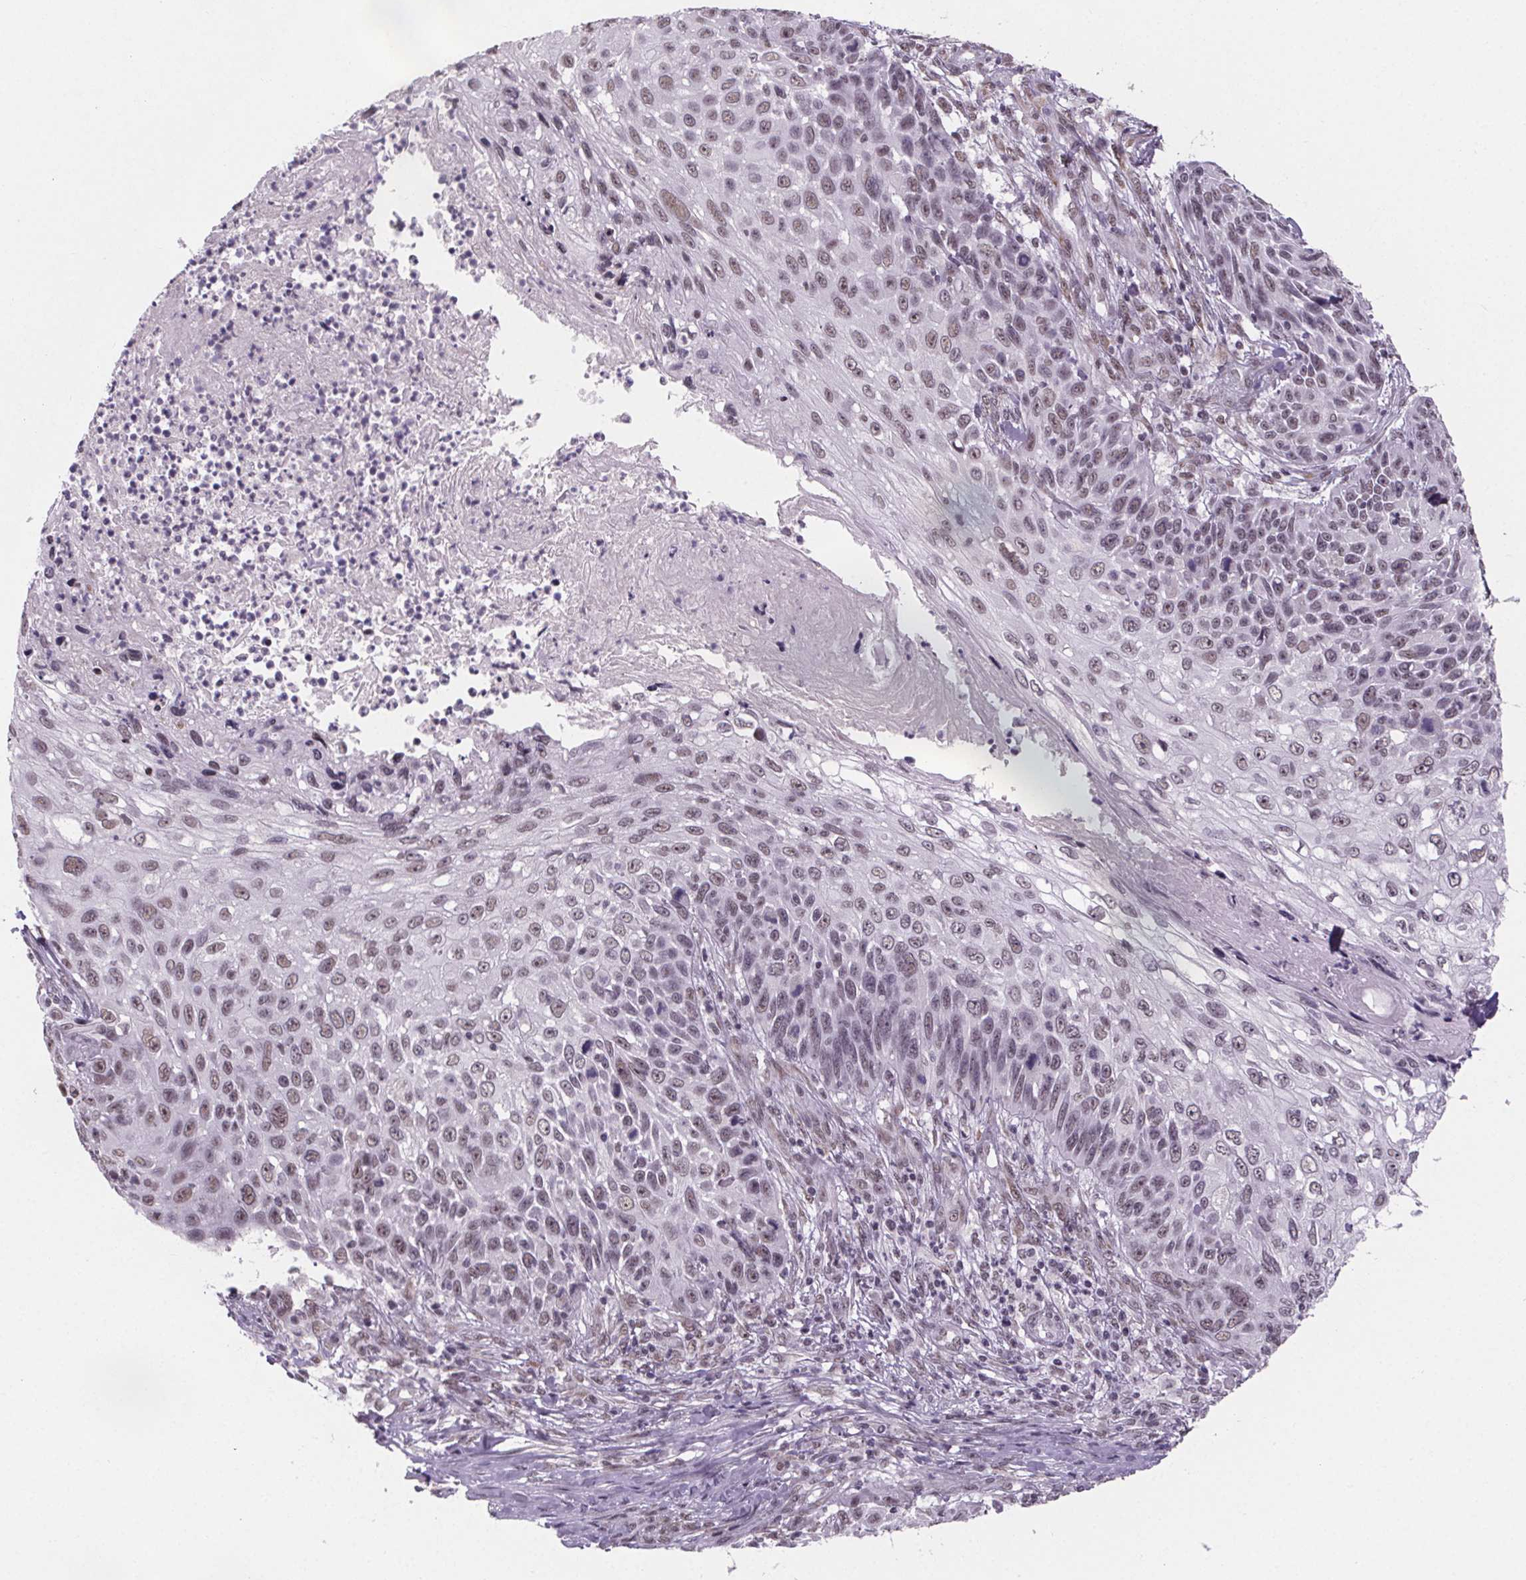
{"staining": {"intensity": "moderate", "quantity": "25%-75%", "location": "nuclear"}, "tissue": "skin cancer", "cell_type": "Tumor cells", "image_type": "cancer", "snomed": [{"axis": "morphology", "description": "Squamous cell carcinoma, NOS"}, {"axis": "topography", "description": "Skin"}], "caption": "The micrograph demonstrates a brown stain indicating the presence of a protein in the nuclear of tumor cells in skin cancer.", "gene": "ZNF572", "patient": {"sex": "male", "age": 92}}